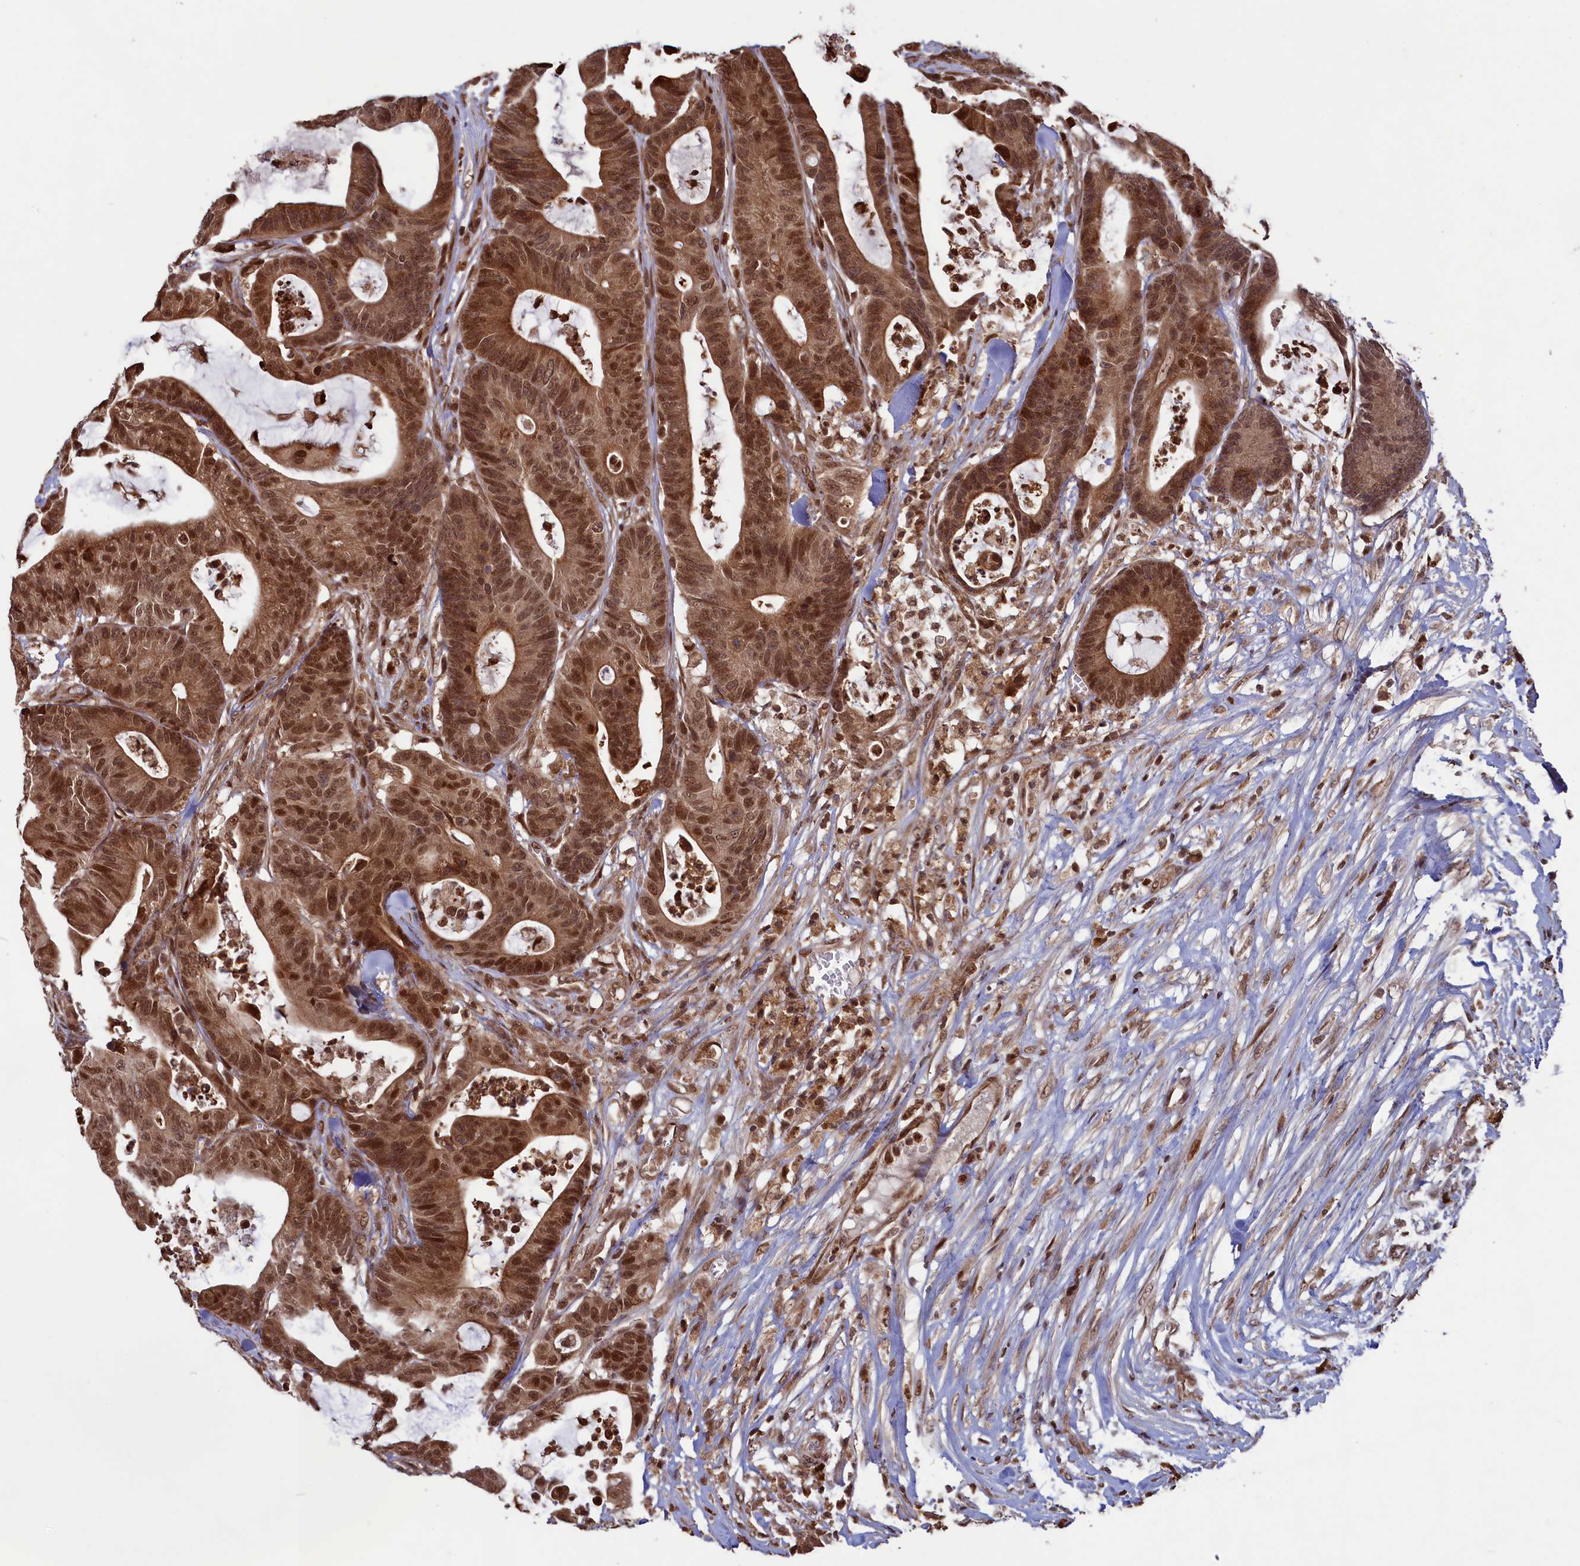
{"staining": {"intensity": "strong", "quantity": ">75%", "location": "cytoplasmic/membranous,nuclear"}, "tissue": "colorectal cancer", "cell_type": "Tumor cells", "image_type": "cancer", "snomed": [{"axis": "morphology", "description": "Adenocarcinoma, NOS"}, {"axis": "topography", "description": "Colon"}], "caption": "Protein expression analysis of colorectal cancer (adenocarcinoma) exhibits strong cytoplasmic/membranous and nuclear expression in approximately >75% of tumor cells. The staining is performed using DAB brown chromogen to label protein expression. The nuclei are counter-stained blue using hematoxylin.", "gene": "NAE1", "patient": {"sex": "female", "age": 84}}